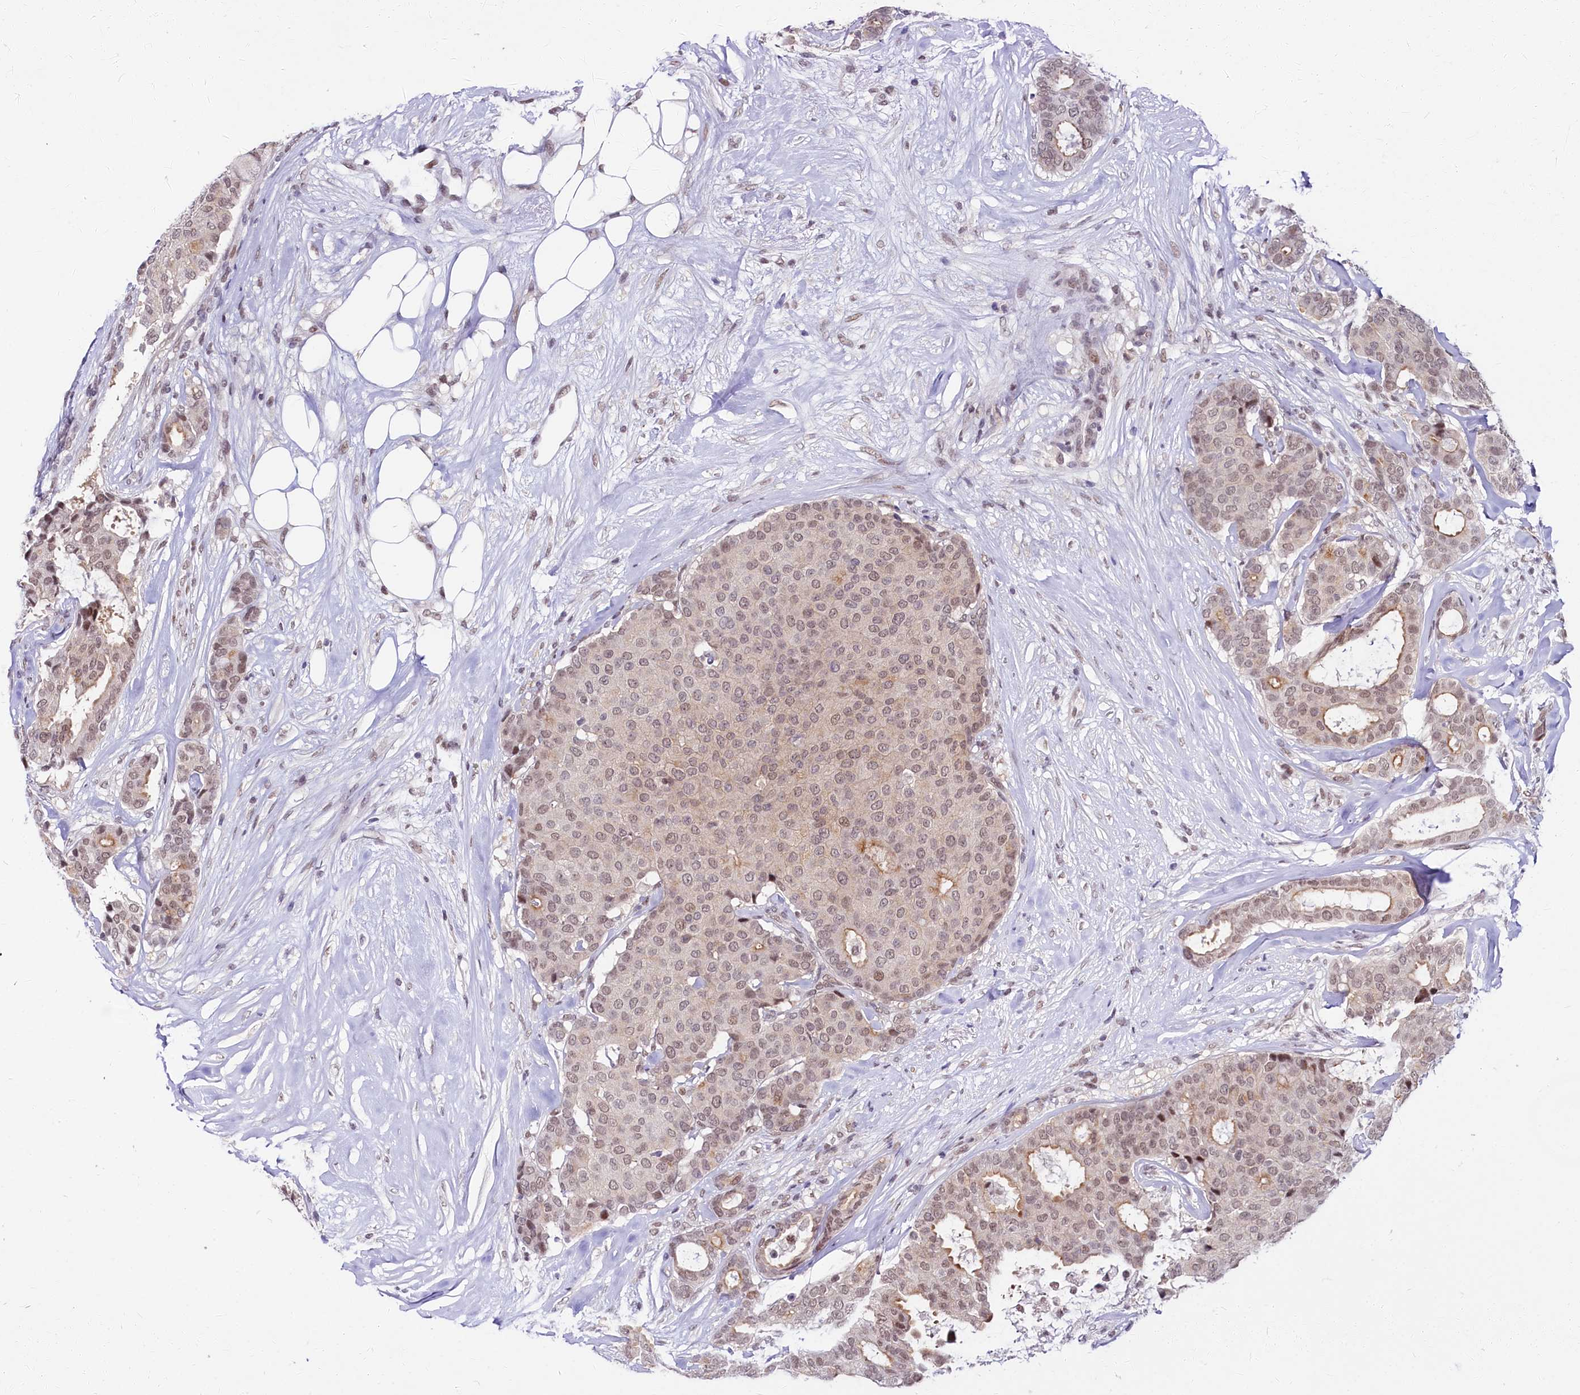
{"staining": {"intensity": "weak", "quantity": "25%-75%", "location": "nuclear"}, "tissue": "breast cancer", "cell_type": "Tumor cells", "image_type": "cancer", "snomed": [{"axis": "morphology", "description": "Duct carcinoma"}, {"axis": "topography", "description": "Breast"}], "caption": "Protein staining of breast cancer (infiltrating ductal carcinoma) tissue reveals weak nuclear positivity in approximately 25%-75% of tumor cells. (brown staining indicates protein expression, while blue staining denotes nuclei).", "gene": "SCAF11", "patient": {"sex": "female", "age": 75}}